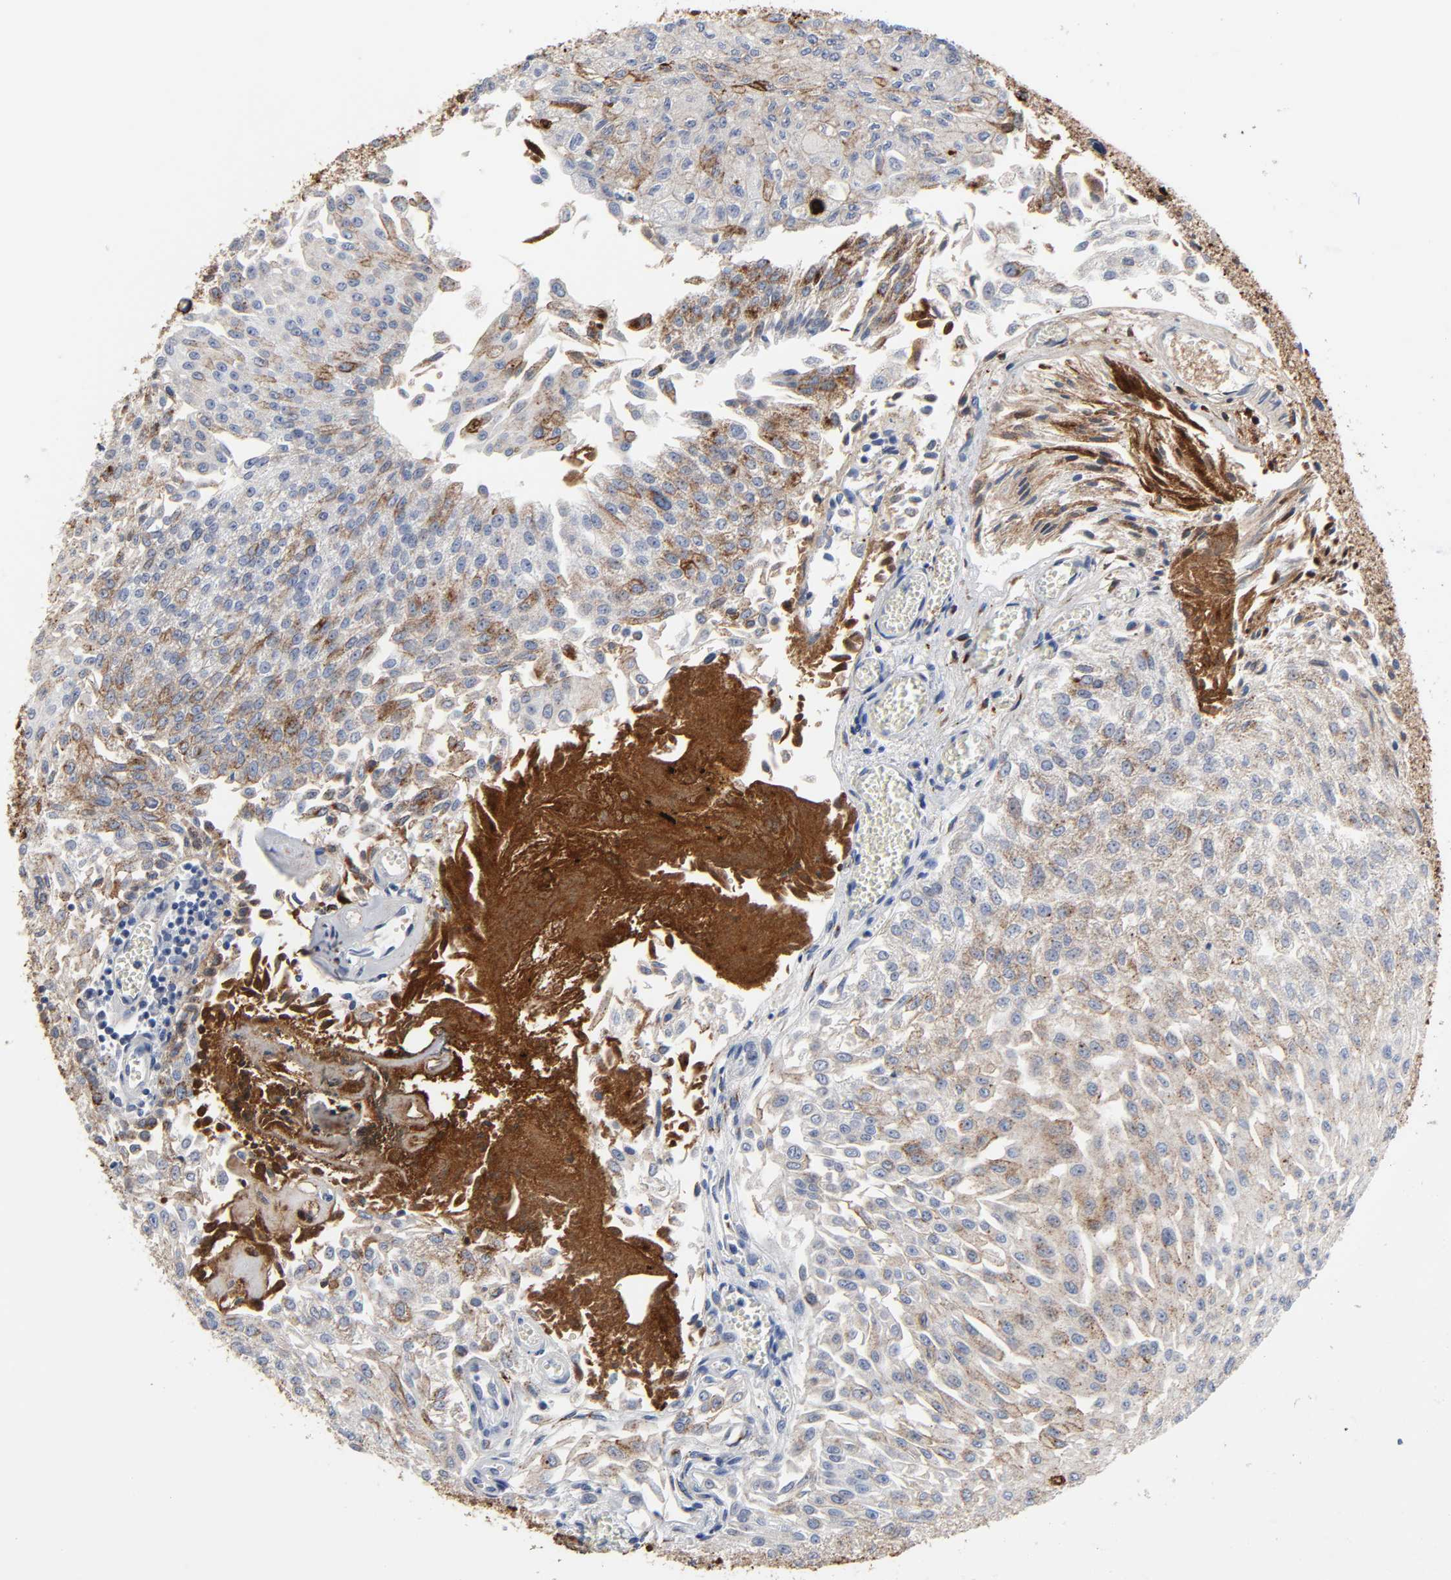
{"staining": {"intensity": "moderate", "quantity": ">75%", "location": "cytoplasmic/membranous"}, "tissue": "urothelial cancer", "cell_type": "Tumor cells", "image_type": "cancer", "snomed": [{"axis": "morphology", "description": "Urothelial carcinoma, Low grade"}, {"axis": "topography", "description": "Urinary bladder"}], "caption": "Protein staining of low-grade urothelial carcinoma tissue displays moderate cytoplasmic/membranous expression in approximately >75% of tumor cells.", "gene": "FBLN1", "patient": {"sex": "male", "age": 86}}